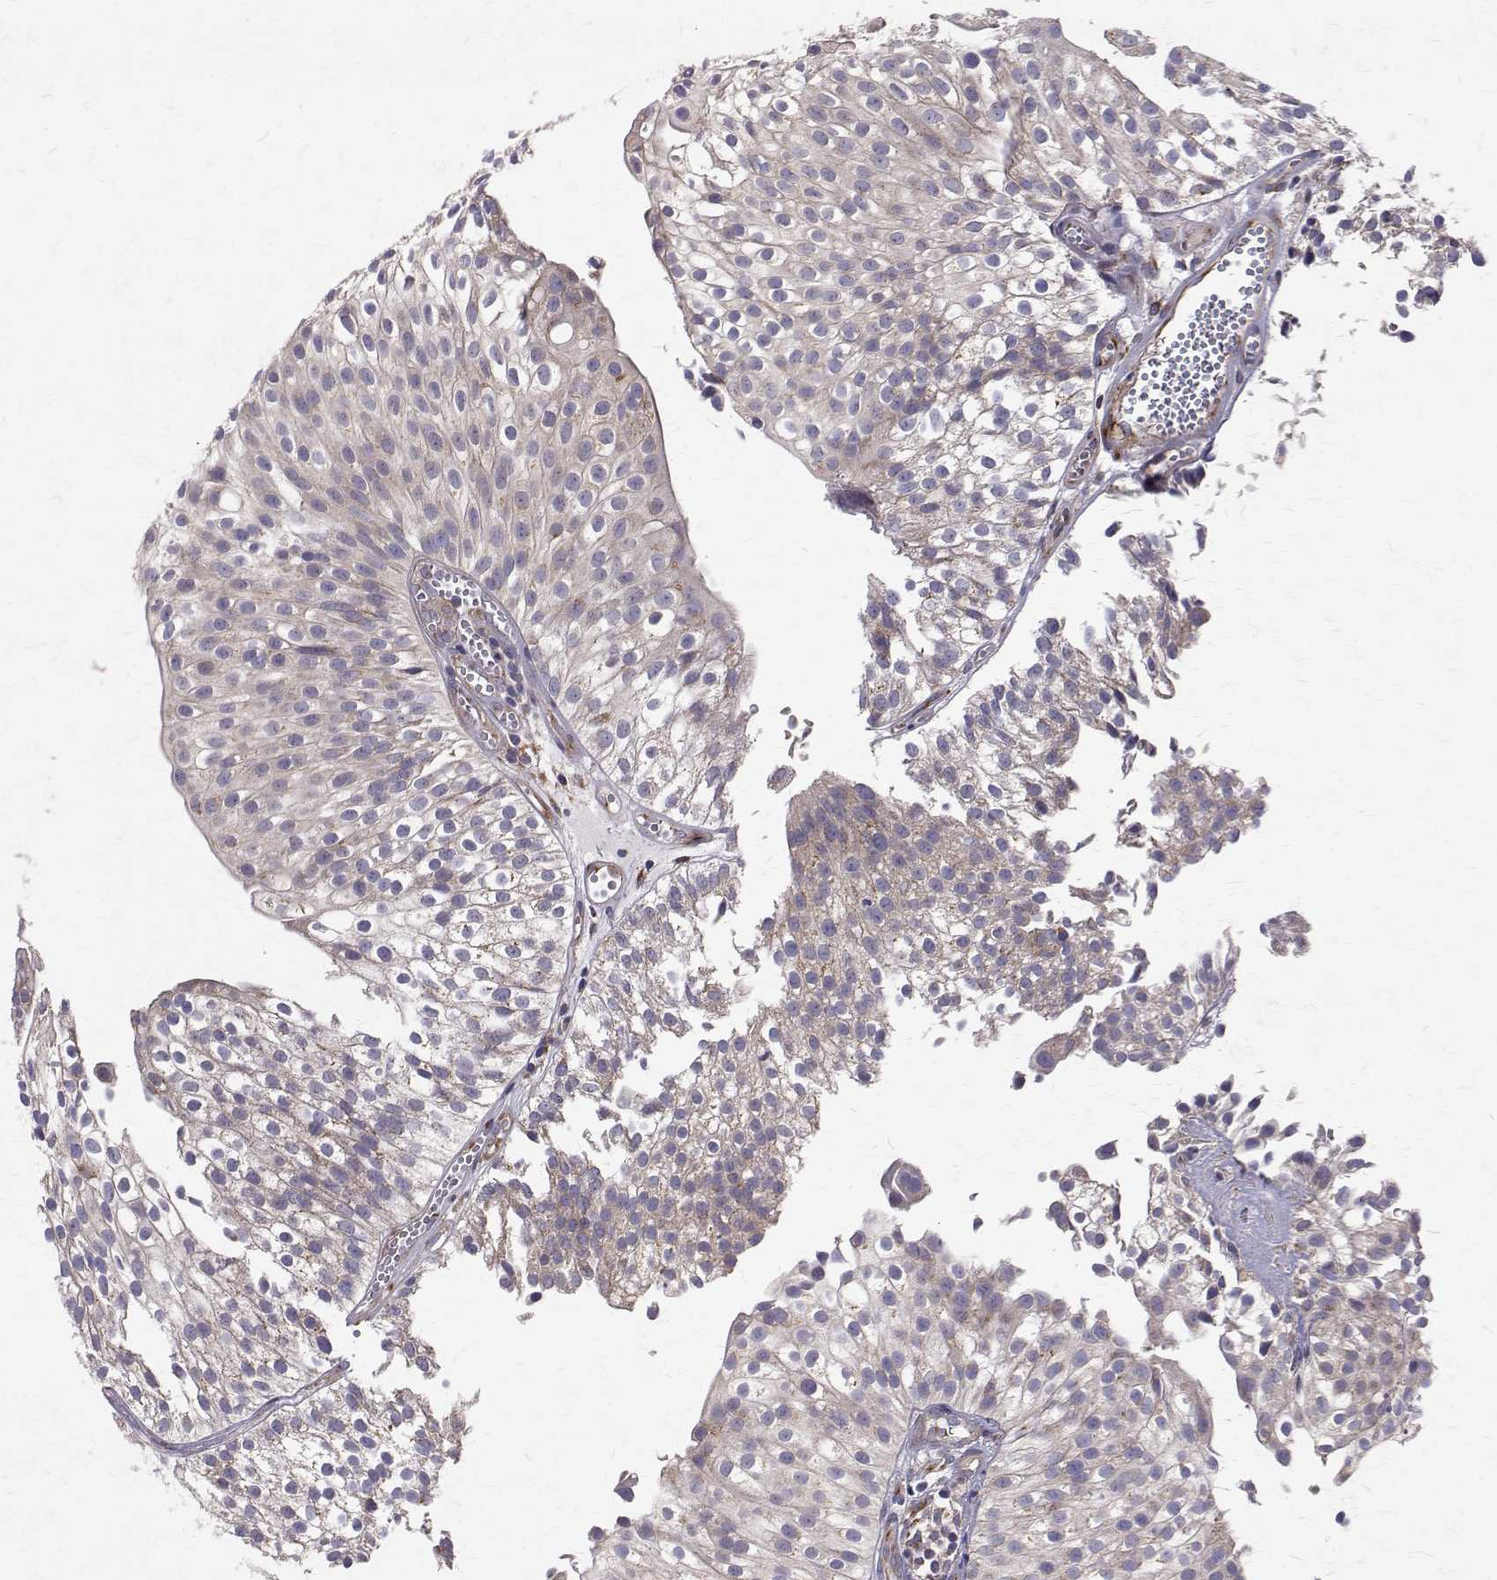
{"staining": {"intensity": "negative", "quantity": "none", "location": "none"}, "tissue": "urothelial cancer", "cell_type": "Tumor cells", "image_type": "cancer", "snomed": [{"axis": "morphology", "description": "Urothelial carcinoma, Low grade"}, {"axis": "topography", "description": "Urinary bladder"}], "caption": "IHC histopathology image of urothelial cancer stained for a protein (brown), which demonstrates no expression in tumor cells. (DAB IHC with hematoxylin counter stain).", "gene": "ARFGAP1", "patient": {"sex": "male", "age": 70}}